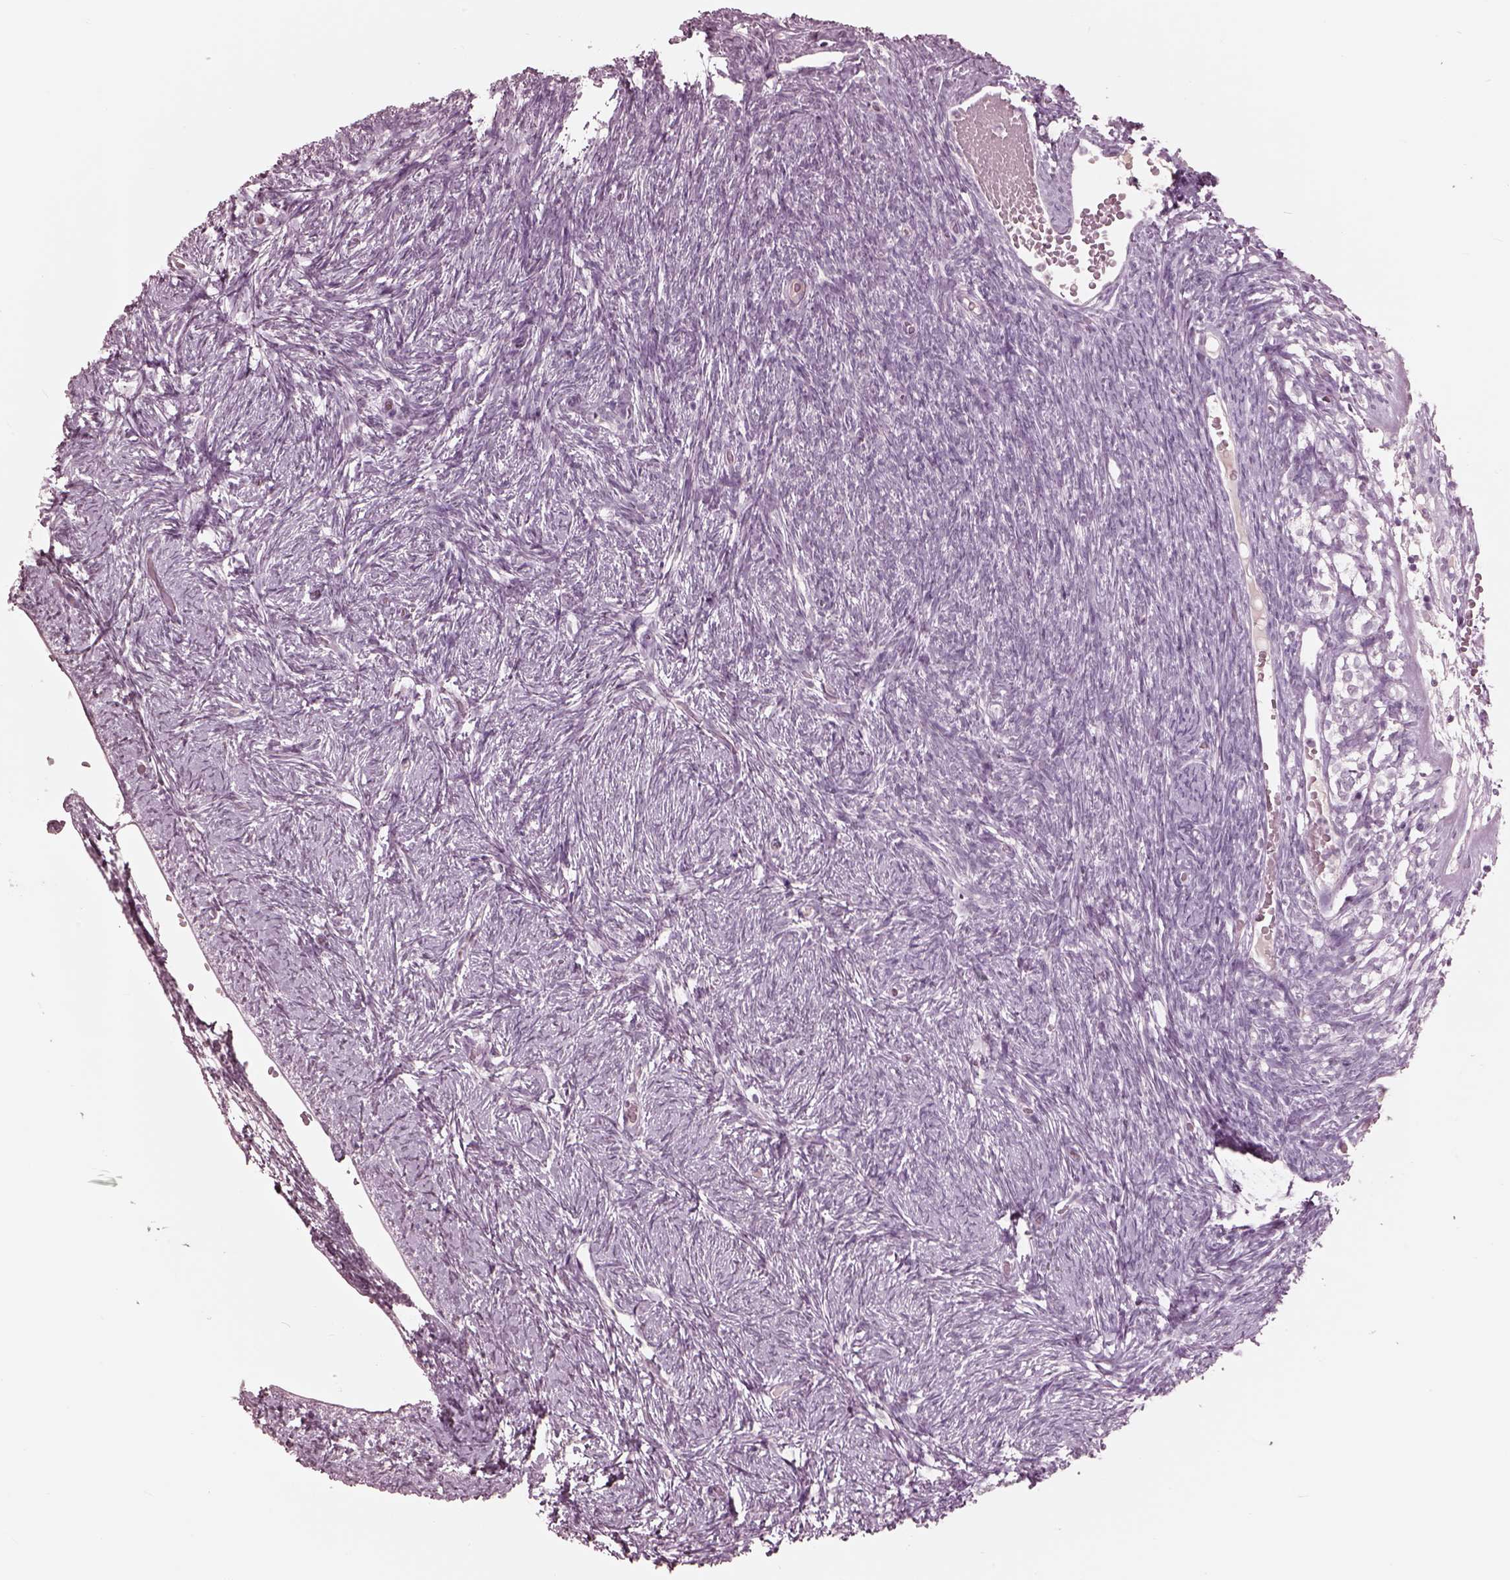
{"staining": {"intensity": "negative", "quantity": "none", "location": "none"}, "tissue": "ovary", "cell_type": "Ovarian stroma cells", "image_type": "normal", "snomed": [{"axis": "morphology", "description": "Normal tissue, NOS"}, {"axis": "topography", "description": "Ovary"}], "caption": "Immunohistochemical staining of benign ovary displays no significant expression in ovarian stroma cells.", "gene": "GARIN4", "patient": {"sex": "female", "age": 39}}